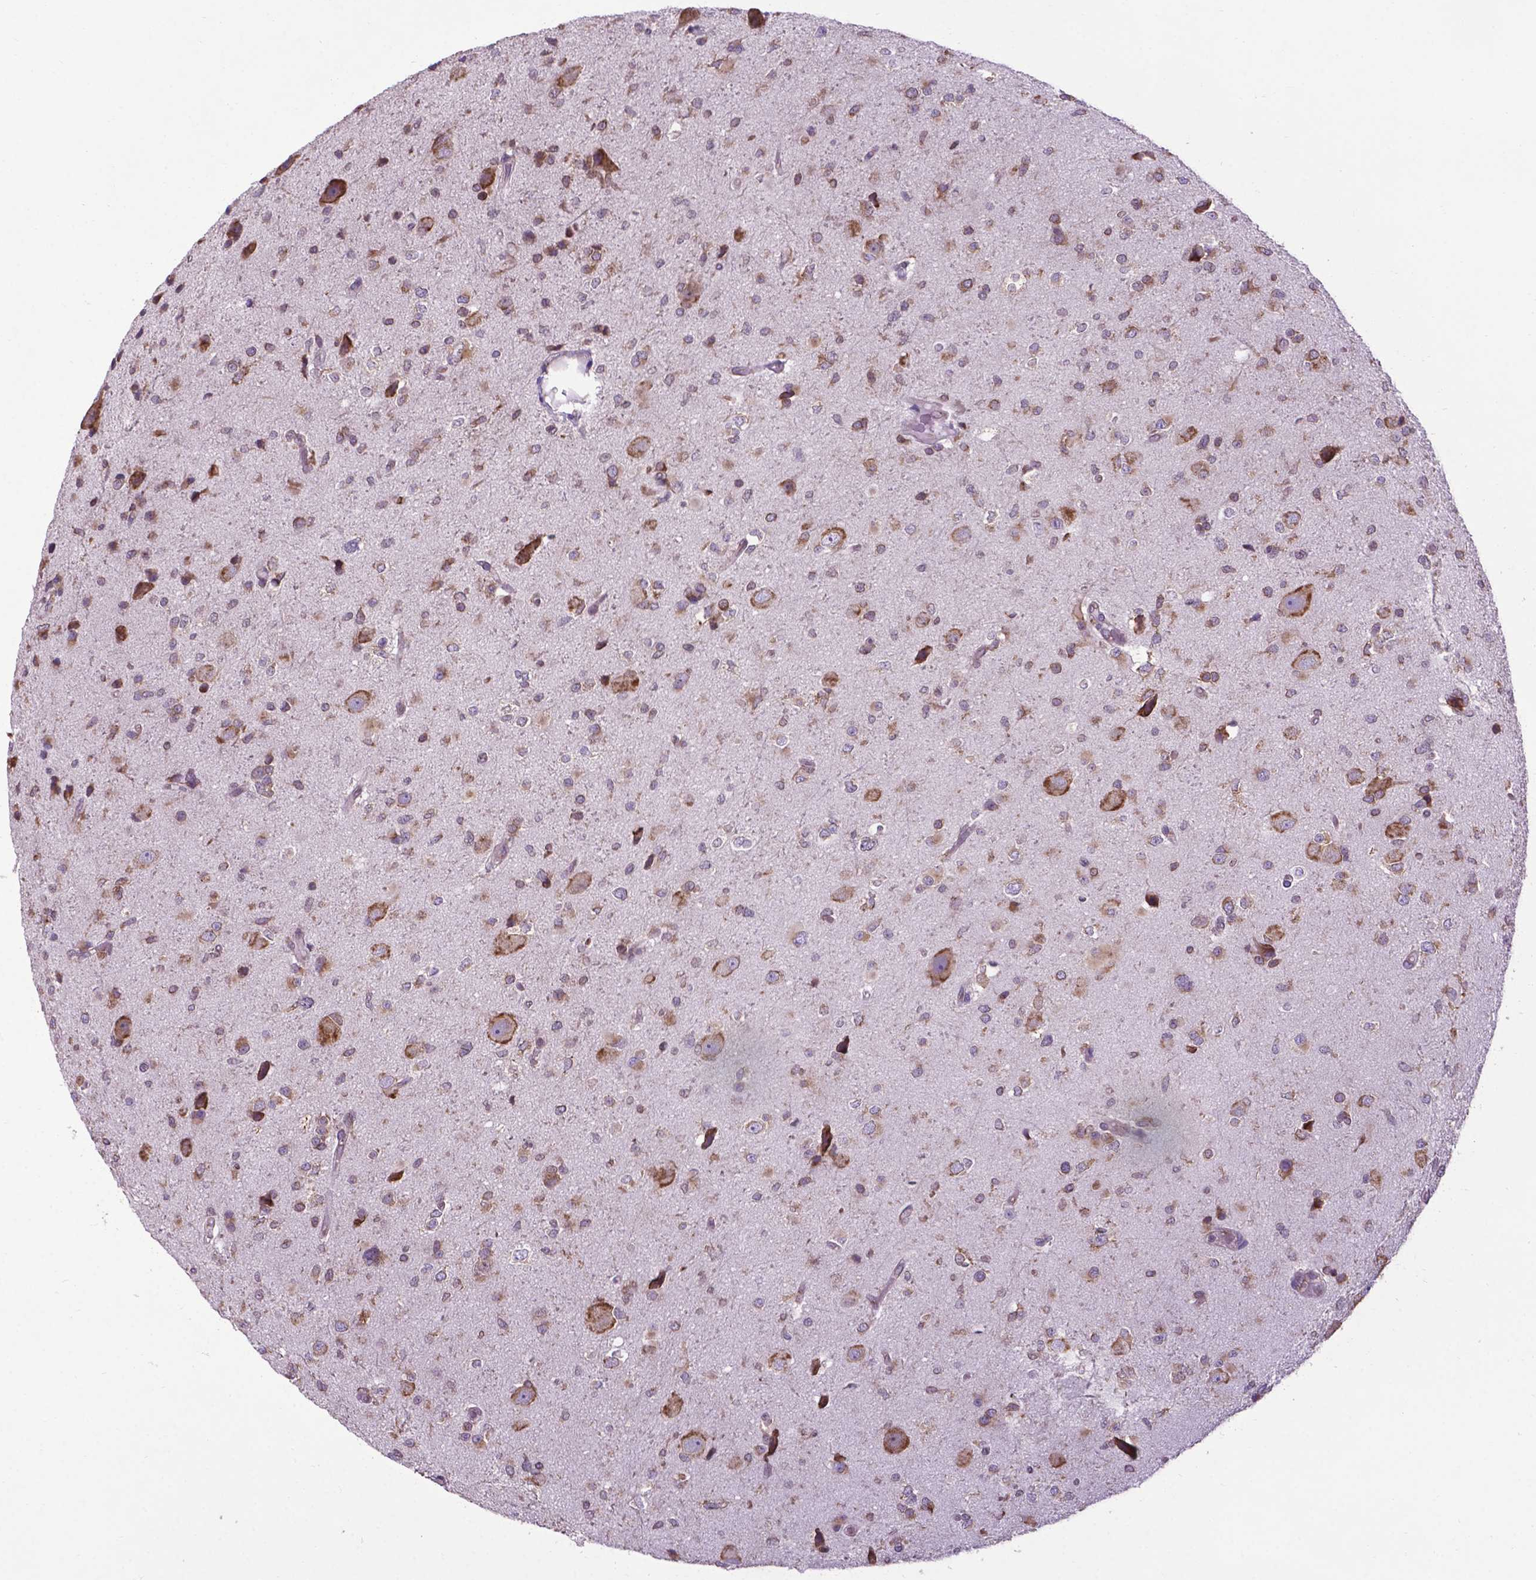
{"staining": {"intensity": "weak", "quantity": ">75%", "location": "cytoplasmic/membranous"}, "tissue": "glioma", "cell_type": "Tumor cells", "image_type": "cancer", "snomed": [{"axis": "morphology", "description": "Glioma, malignant, Low grade"}, {"axis": "topography", "description": "Brain"}], "caption": "Glioma was stained to show a protein in brown. There is low levels of weak cytoplasmic/membranous expression in approximately >75% of tumor cells.", "gene": "WDR83OS", "patient": {"sex": "female", "age": 32}}